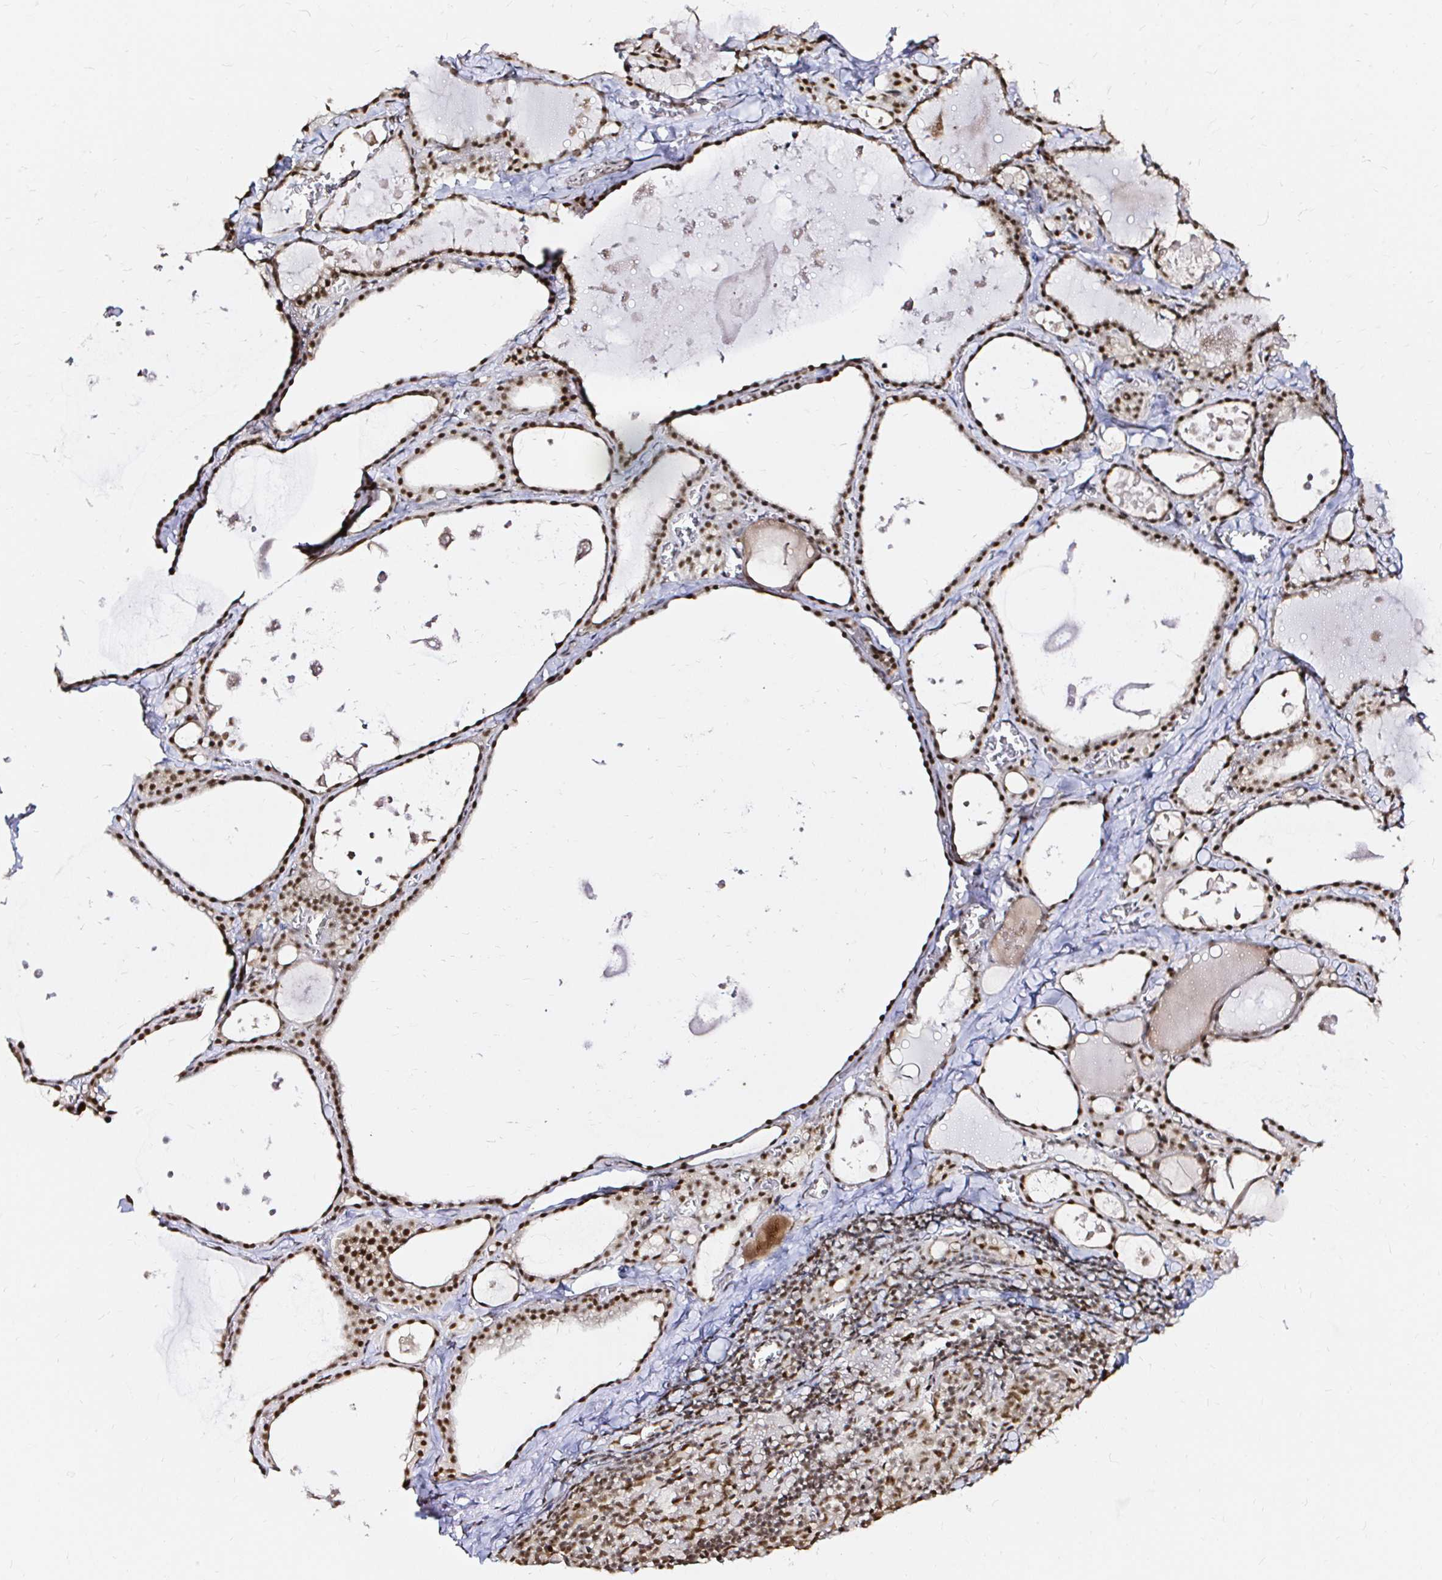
{"staining": {"intensity": "strong", "quantity": ">75%", "location": "nuclear"}, "tissue": "thyroid gland", "cell_type": "Glandular cells", "image_type": "normal", "snomed": [{"axis": "morphology", "description": "Normal tissue, NOS"}, {"axis": "topography", "description": "Thyroid gland"}], "caption": "Immunohistochemistry (IHC) micrograph of normal thyroid gland stained for a protein (brown), which exhibits high levels of strong nuclear expression in about >75% of glandular cells.", "gene": "SNRPC", "patient": {"sex": "male", "age": 56}}